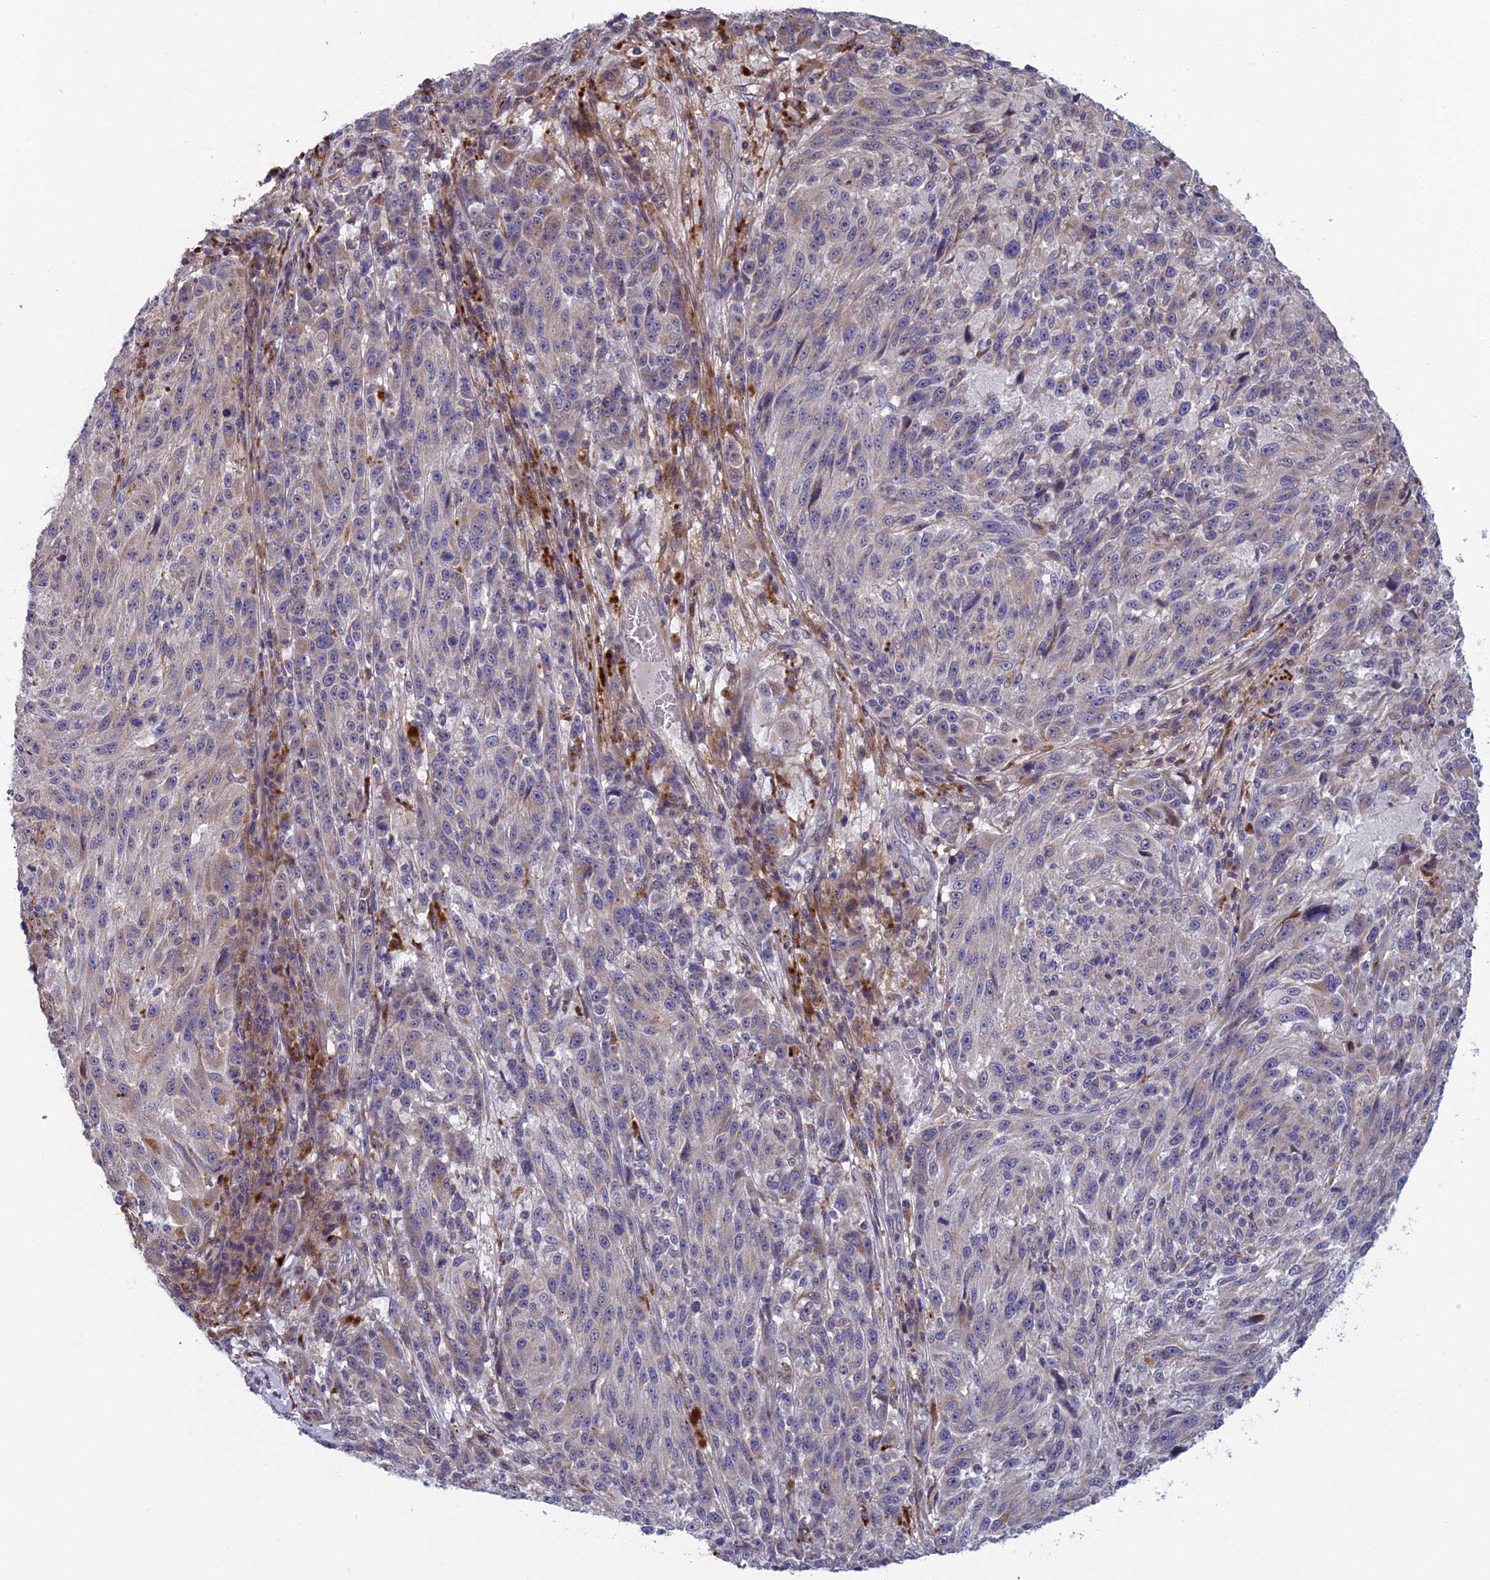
{"staining": {"intensity": "weak", "quantity": "<25%", "location": "cytoplasmic/membranous"}, "tissue": "melanoma", "cell_type": "Tumor cells", "image_type": "cancer", "snomed": [{"axis": "morphology", "description": "Malignant melanoma, NOS"}, {"axis": "topography", "description": "Skin"}], "caption": "Tumor cells are negative for protein expression in human melanoma.", "gene": "BLTP2", "patient": {"sex": "male", "age": 53}}